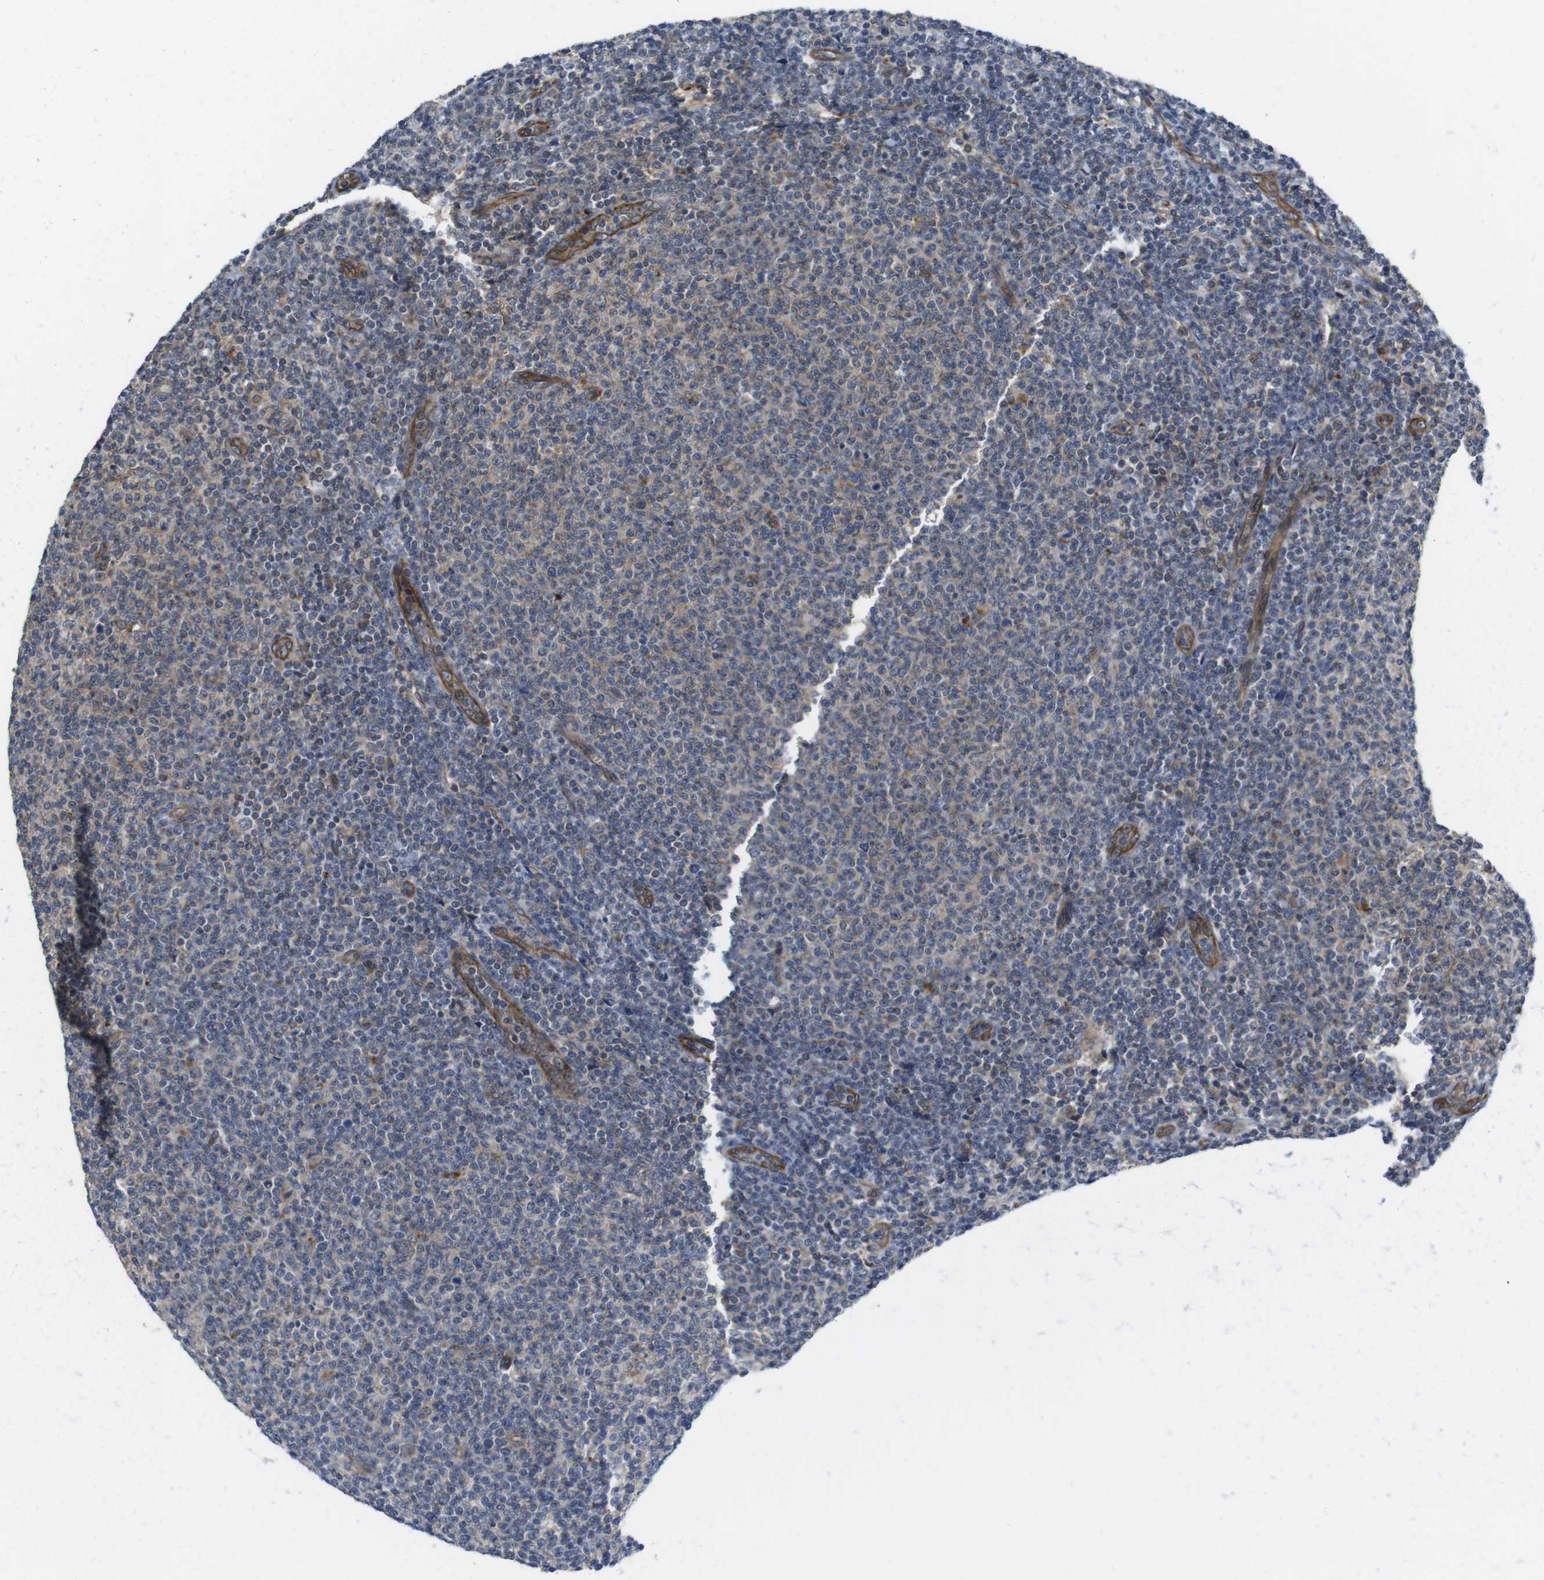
{"staining": {"intensity": "weak", "quantity": "25%-75%", "location": "cytoplasmic/membranous"}, "tissue": "lymphoma", "cell_type": "Tumor cells", "image_type": "cancer", "snomed": [{"axis": "morphology", "description": "Malignant lymphoma, non-Hodgkin's type, Low grade"}, {"axis": "topography", "description": "Lymph node"}], "caption": "IHC micrograph of neoplastic tissue: human malignant lymphoma, non-Hodgkin's type (low-grade) stained using immunohistochemistry (IHC) demonstrates low levels of weak protein expression localized specifically in the cytoplasmic/membranous of tumor cells, appearing as a cytoplasmic/membranous brown color.", "gene": "ZDHHC5", "patient": {"sex": "male", "age": 66}}